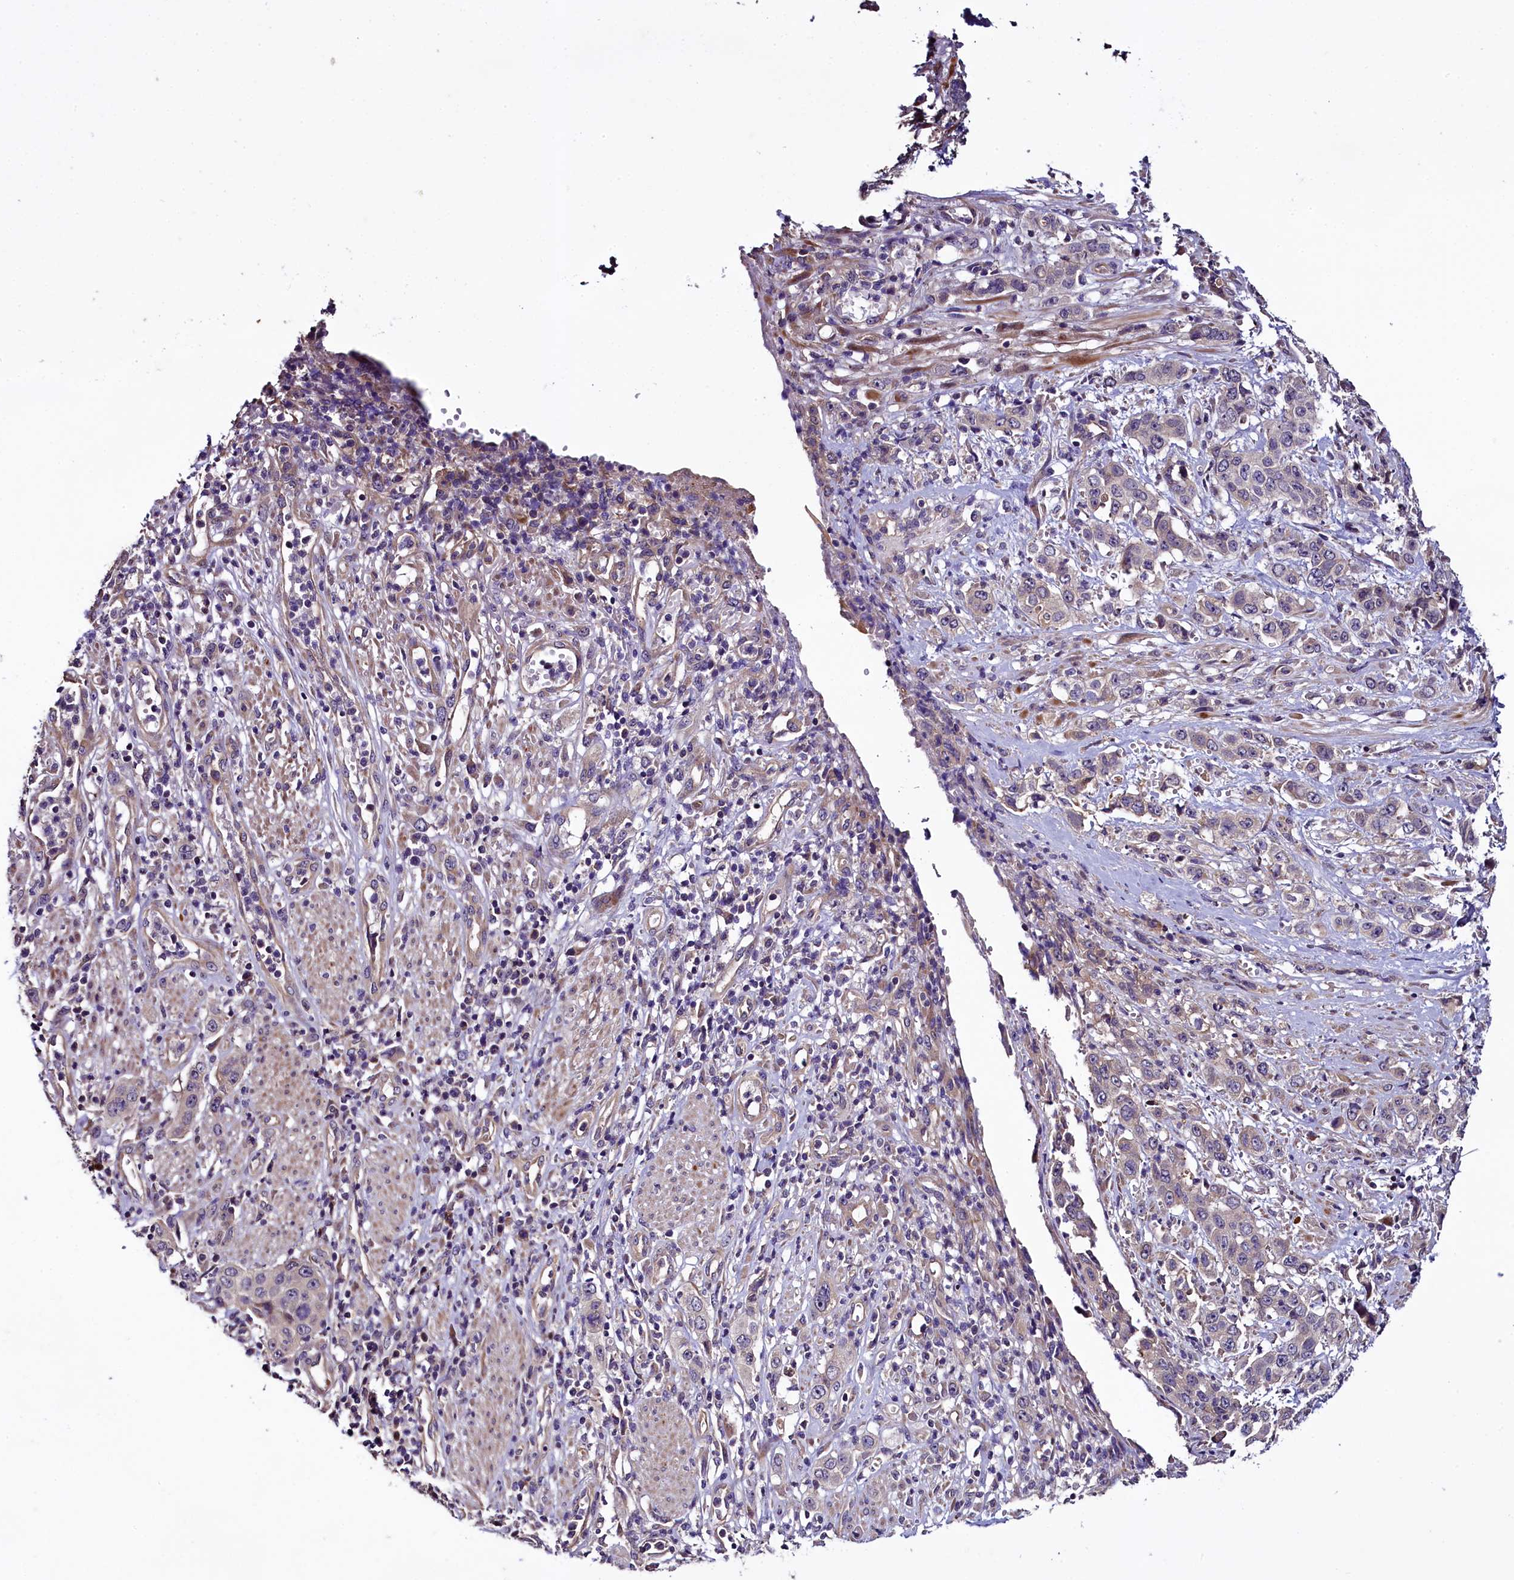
{"staining": {"intensity": "negative", "quantity": "none", "location": "none"}, "tissue": "stomach cancer", "cell_type": "Tumor cells", "image_type": "cancer", "snomed": [{"axis": "morphology", "description": "Adenocarcinoma, NOS"}, {"axis": "topography", "description": "Stomach, upper"}], "caption": "IHC photomicrograph of human adenocarcinoma (stomach) stained for a protein (brown), which shows no expression in tumor cells. Brightfield microscopy of immunohistochemistry stained with DAB (brown) and hematoxylin (blue), captured at high magnification.", "gene": "RPUSD2", "patient": {"sex": "male", "age": 62}}